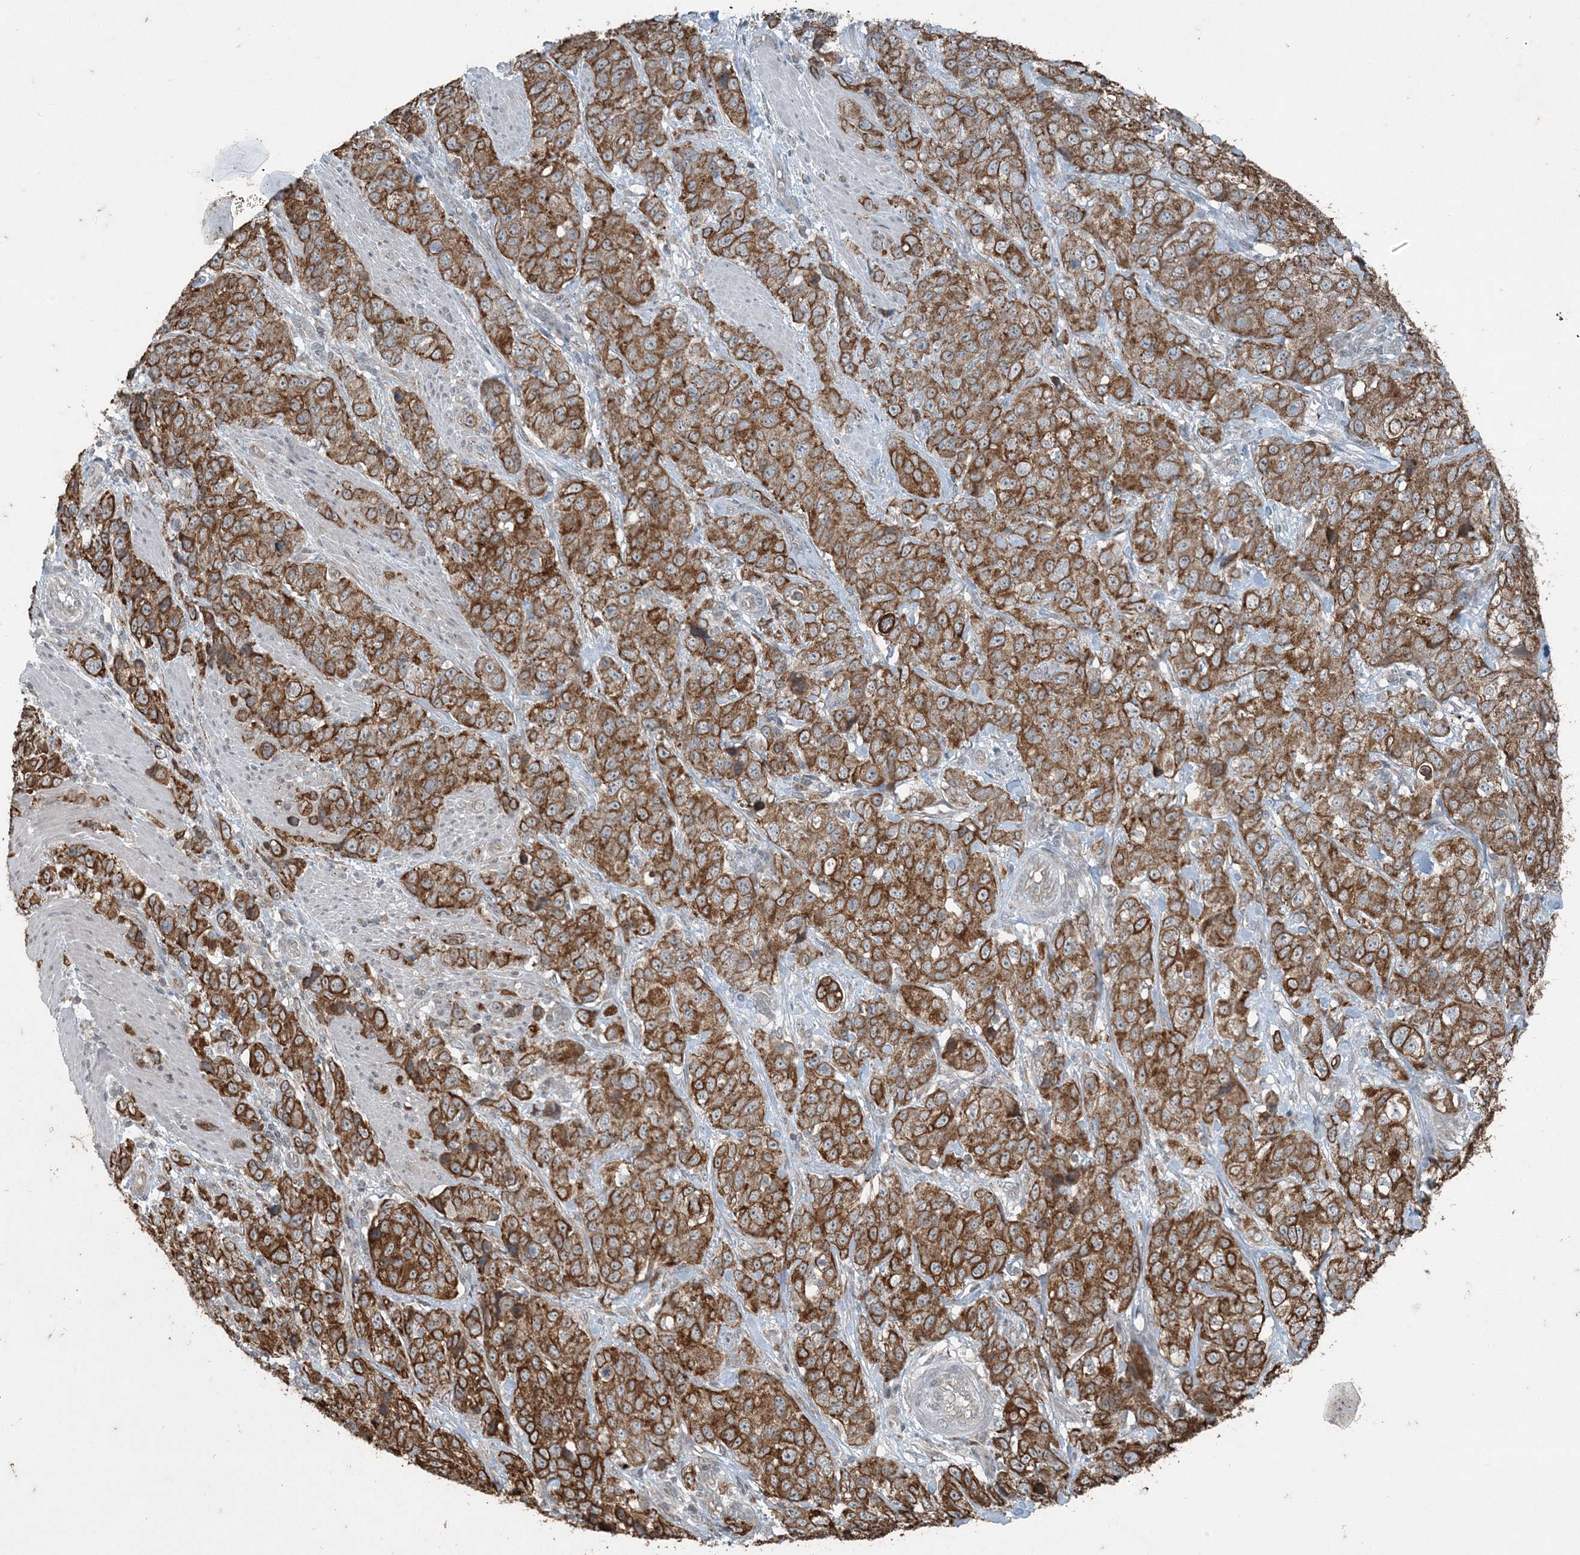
{"staining": {"intensity": "moderate", "quantity": ">75%", "location": "cytoplasmic/membranous"}, "tissue": "stomach cancer", "cell_type": "Tumor cells", "image_type": "cancer", "snomed": [{"axis": "morphology", "description": "Adenocarcinoma, NOS"}, {"axis": "topography", "description": "Stomach"}], "caption": "This histopathology image demonstrates immunohistochemistry (IHC) staining of stomach adenocarcinoma, with medium moderate cytoplasmic/membranous expression in about >75% of tumor cells.", "gene": "PC", "patient": {"sex": "male", "age": 48}}